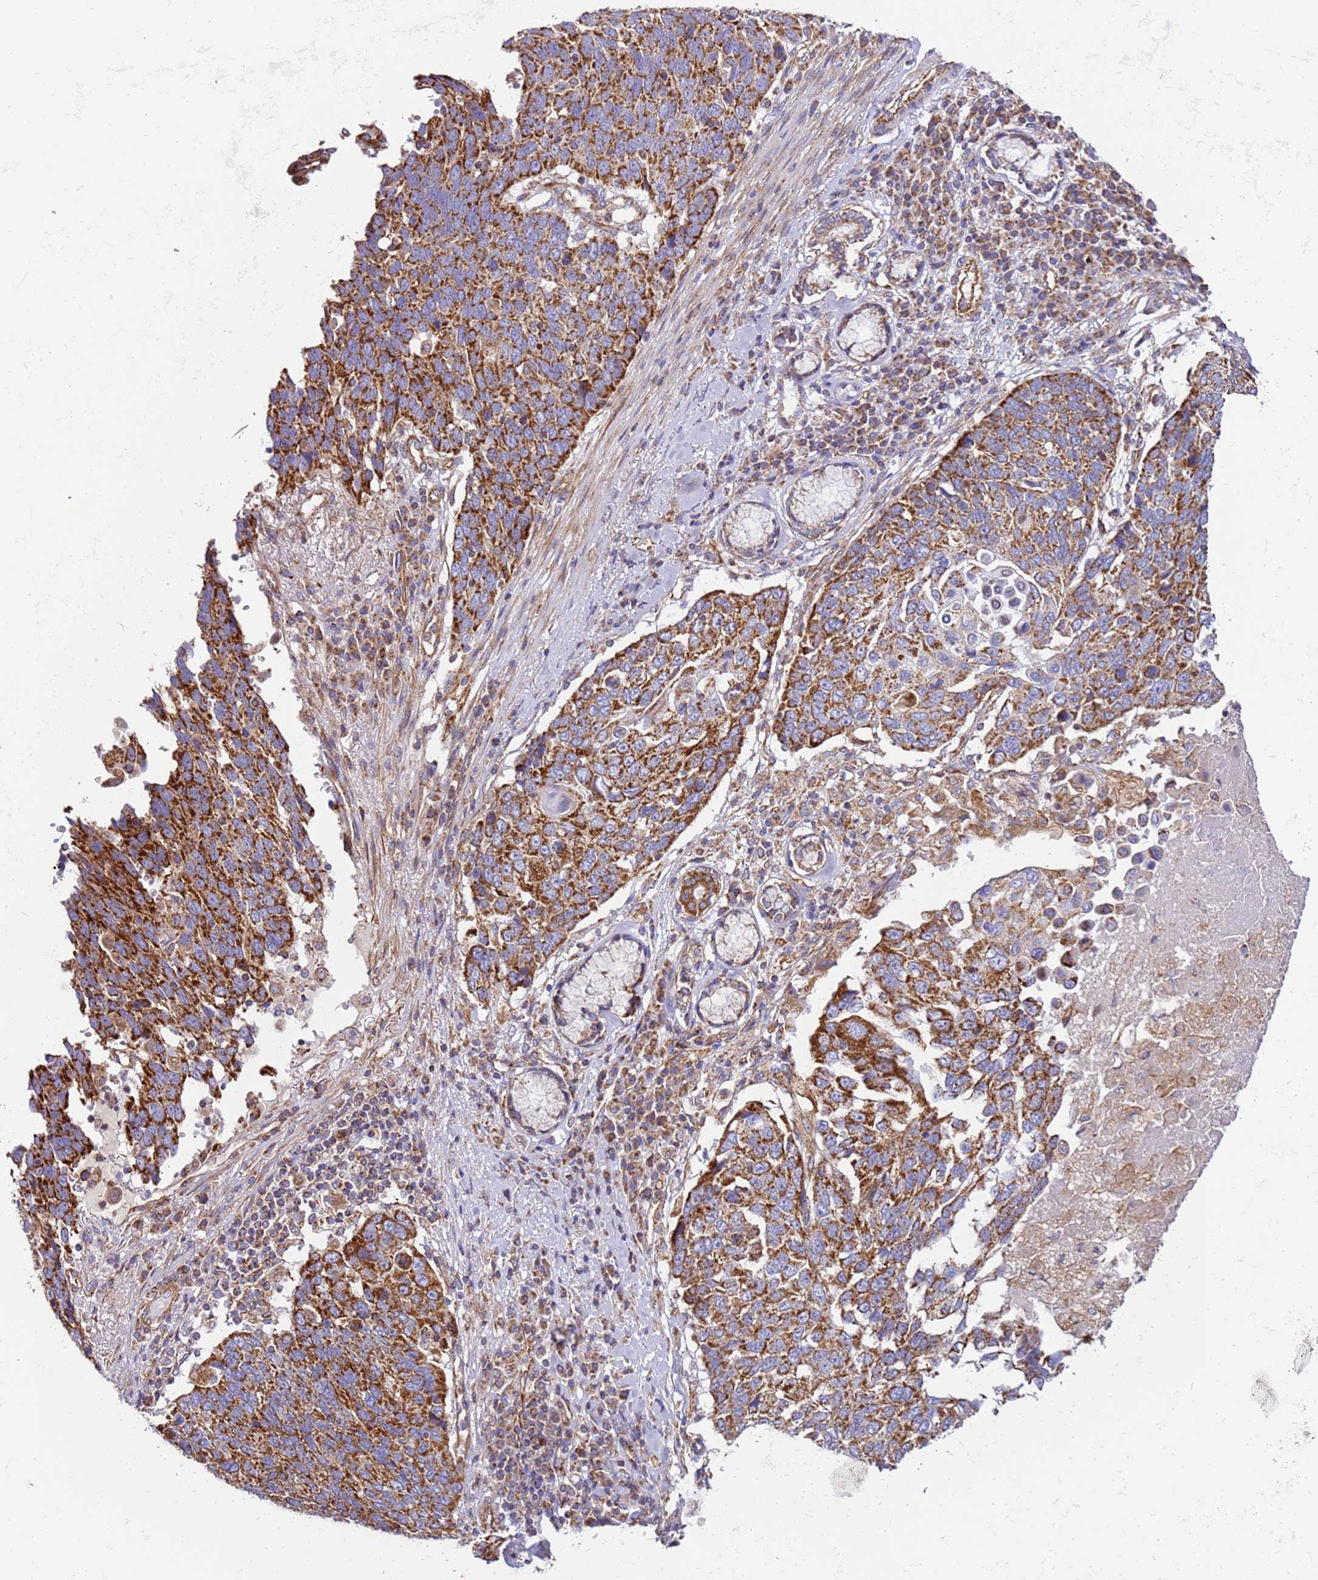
{"staining": {"intensity": "strong", "quantity": ">75%", "location": "cytoplasmic/membranous"}, "tissue": "lung cancer", "cell_type": "Tumor cells", "image_type": "cancer", "snomed": [{"axis": "morphology", "description": "Squamous cell carcinoma, NOS"}, {"axis": "topography", "description": "Lung"}], "caption": "Immunohistochemical staining of lung cancer (squamous cell carcinoma) shows high levels of strong cytoplasmic/membranous protein positivity in about >75% of tumor cells.", "gene": "MRPL20", "patient": {"sex": "male", "age": 66}}